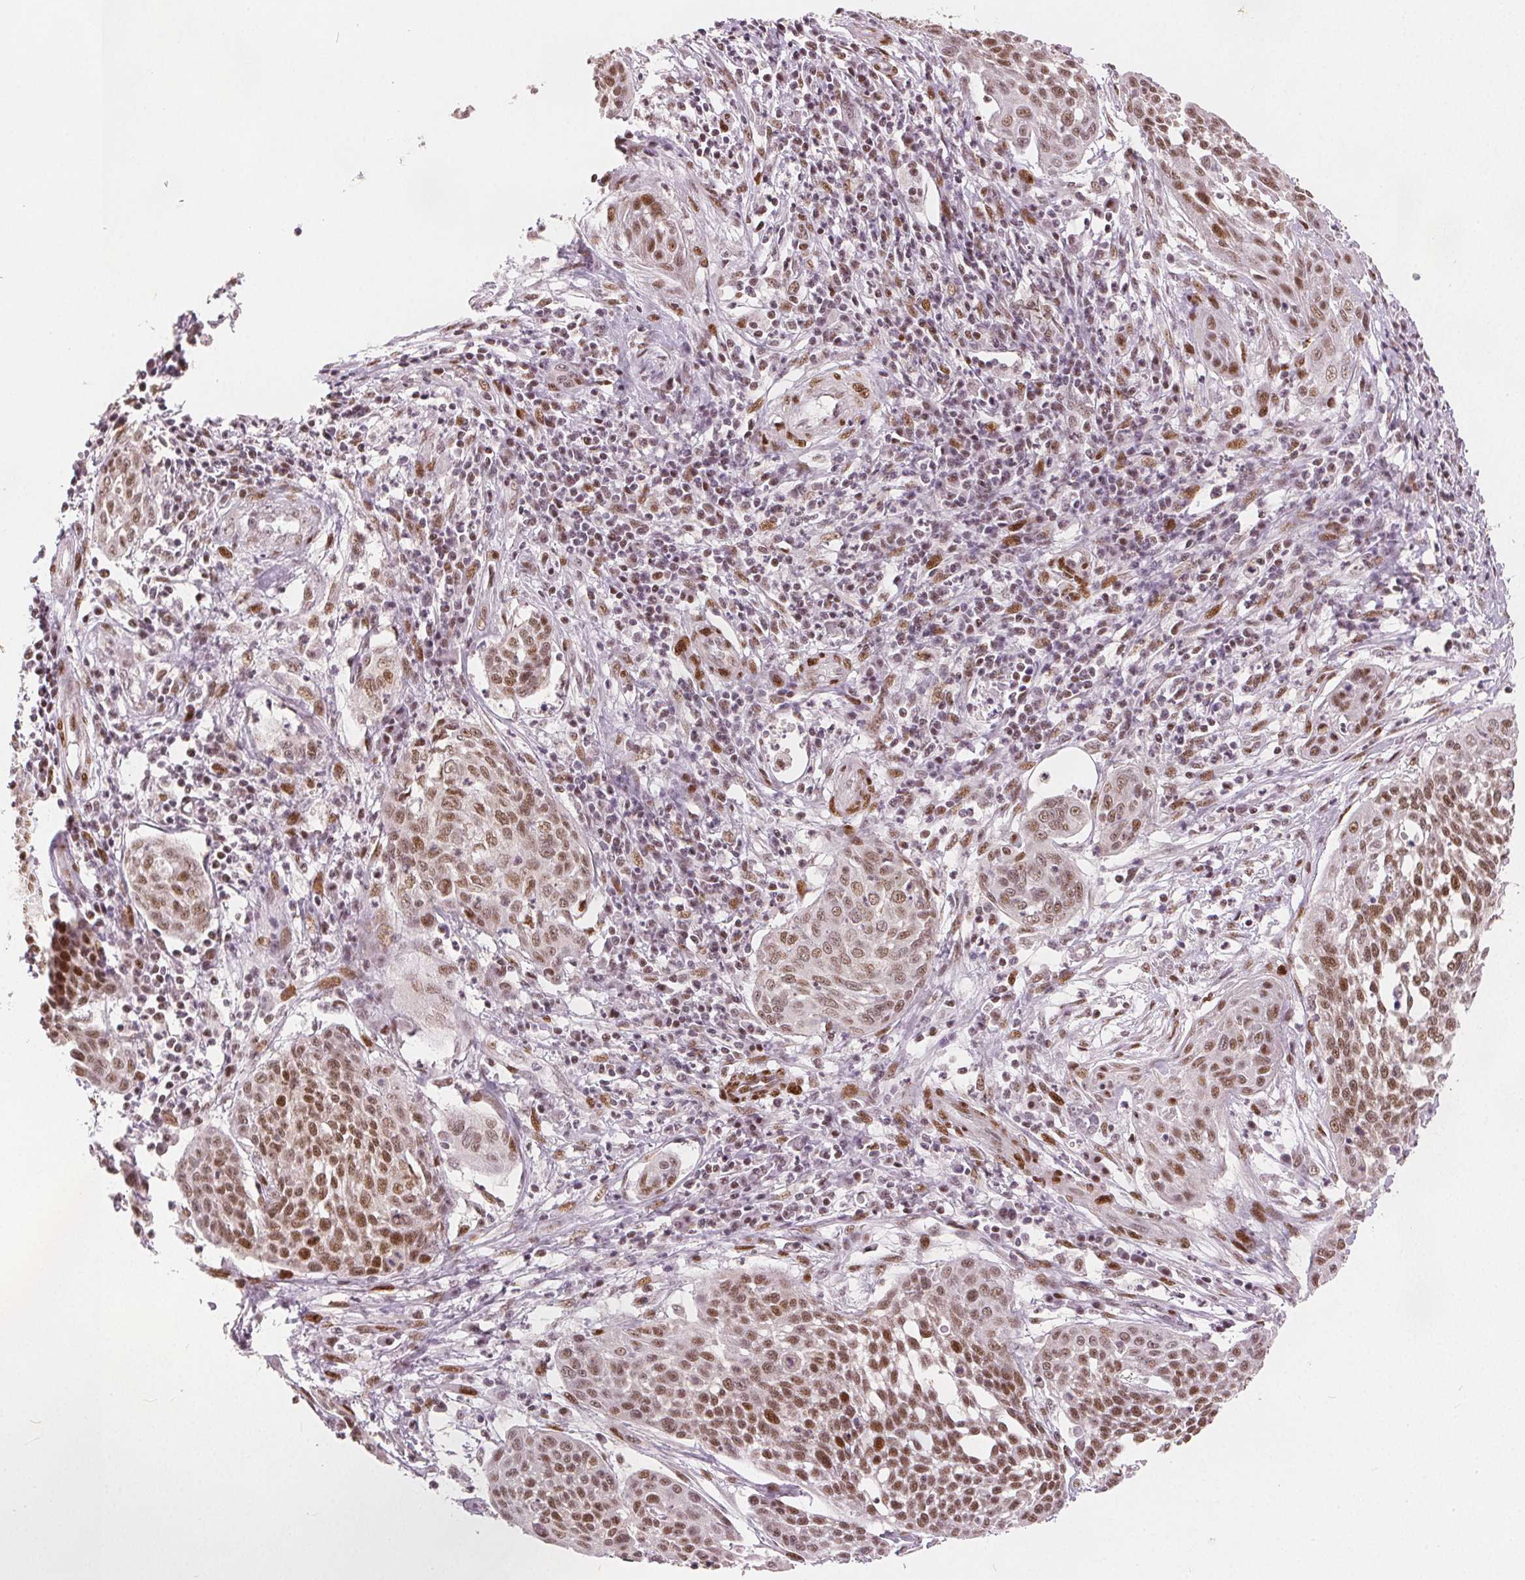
{"staining": {"intensity": "moderate", "quantity": ">75%", "location": "nuclear"}, "tissue": "cervical cancer", "cell_type": "Tumor cells", "image_type": "cancer", "snomed": [{"axis": "morphology", "description": "Squamous cell carcinoma, NOS"}, {"axis": "topography", "description": "Cervix"}], "caption": "Moderate nuclear protein staining is seen in about >75% of tumor cells in squamous cell carcinoma (cervical).", "gene": "ZNF703", "patient": {"sex": "female", "age": 34}}